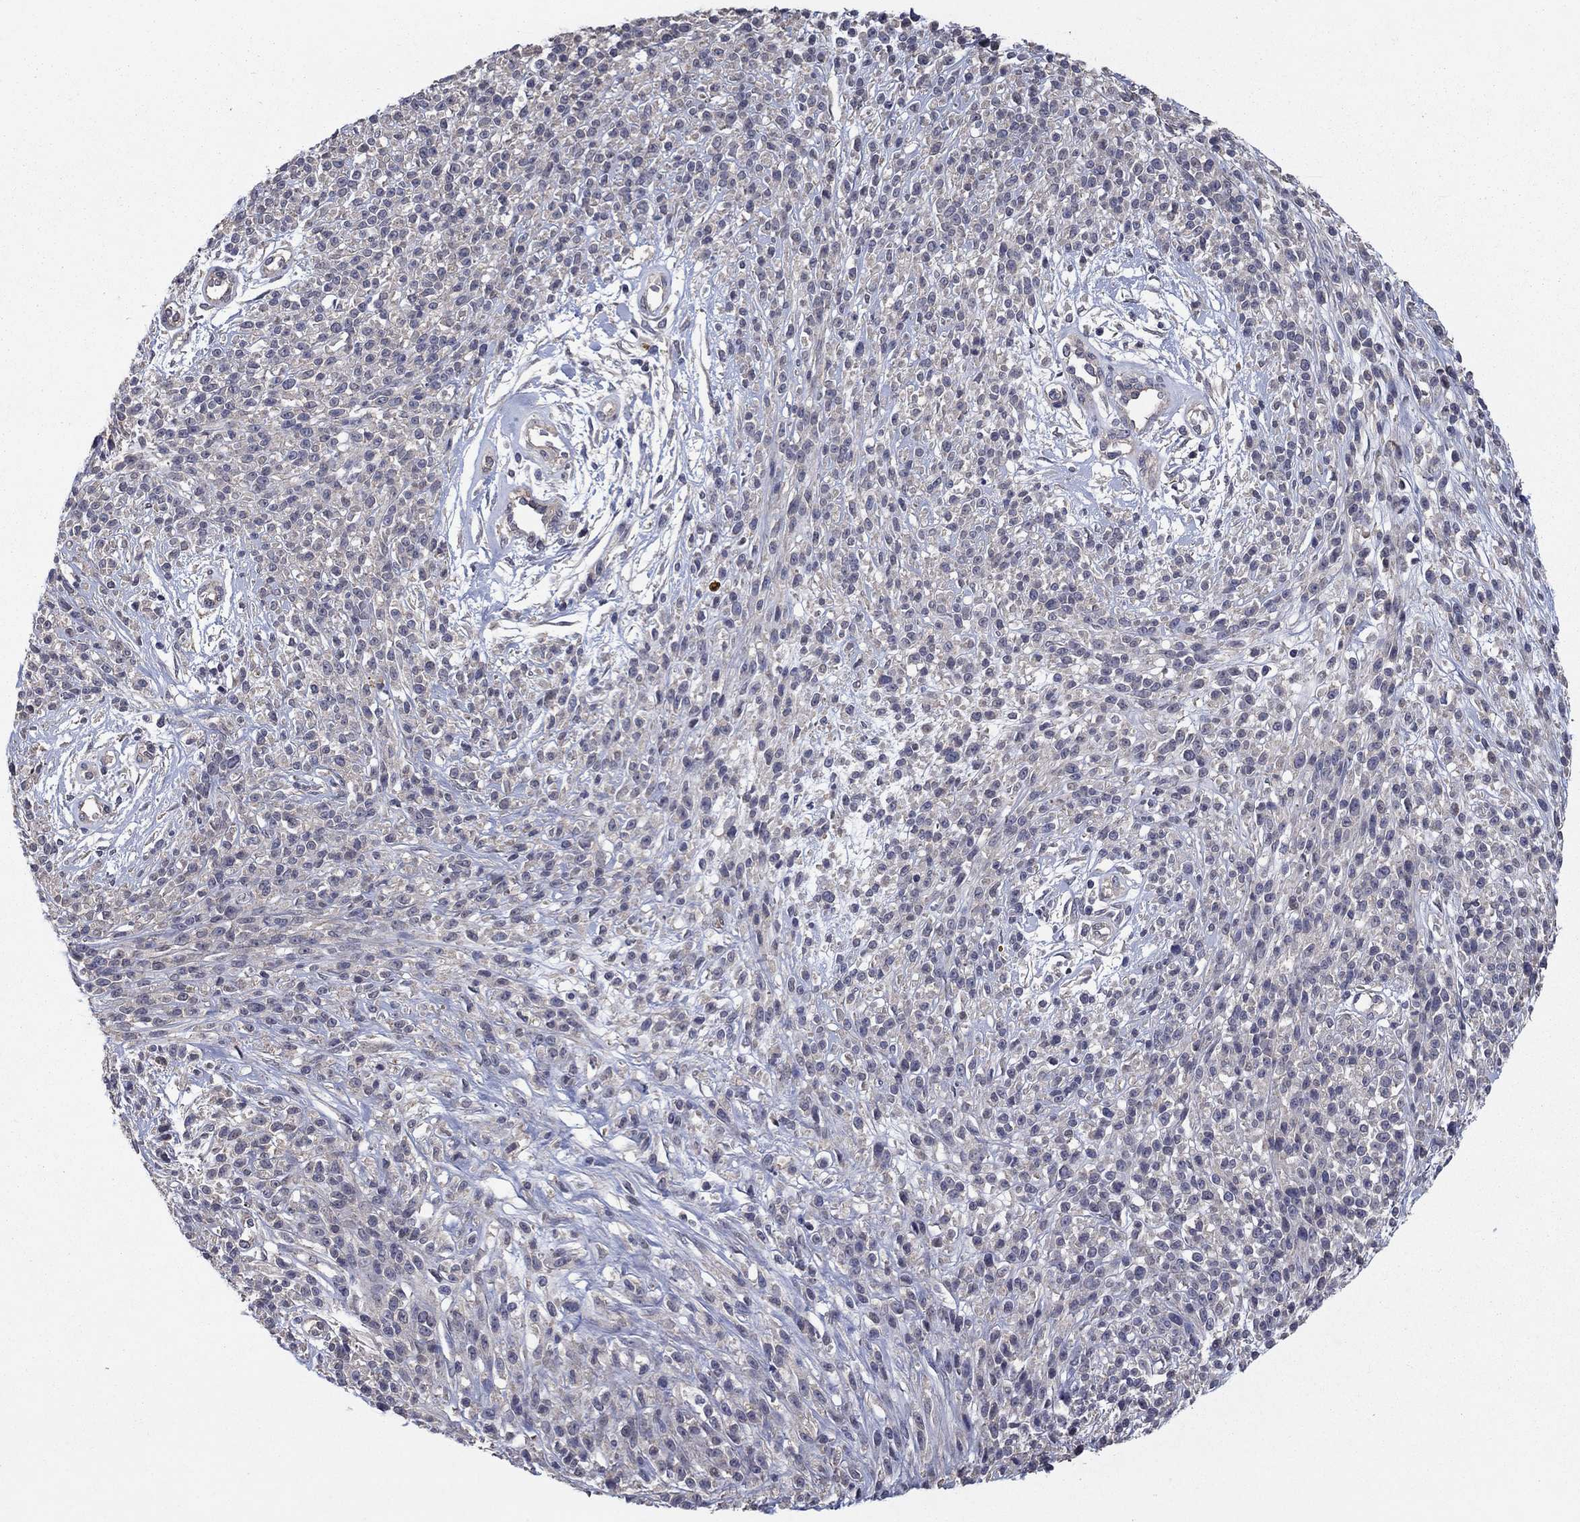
{"staining": {"intensity": "negative", "quantity": "none", "location": "none"}, "tissue": "melanoma", "cell_type": "Tumor cells", "image_type": "cancer", "snomed": [{"axis": "morphology", "description": "Malignant melanoma, NOS"}, {"axis": "topography", "description": "Skin"}, {"axis": "topography", "description": "Skin of trunk"}], "caption": "The image displays no significant expression in tumor cells of malignant melanoma.", "gene": "MSRB1", "patient": {"sex": "male", "age": 74}}